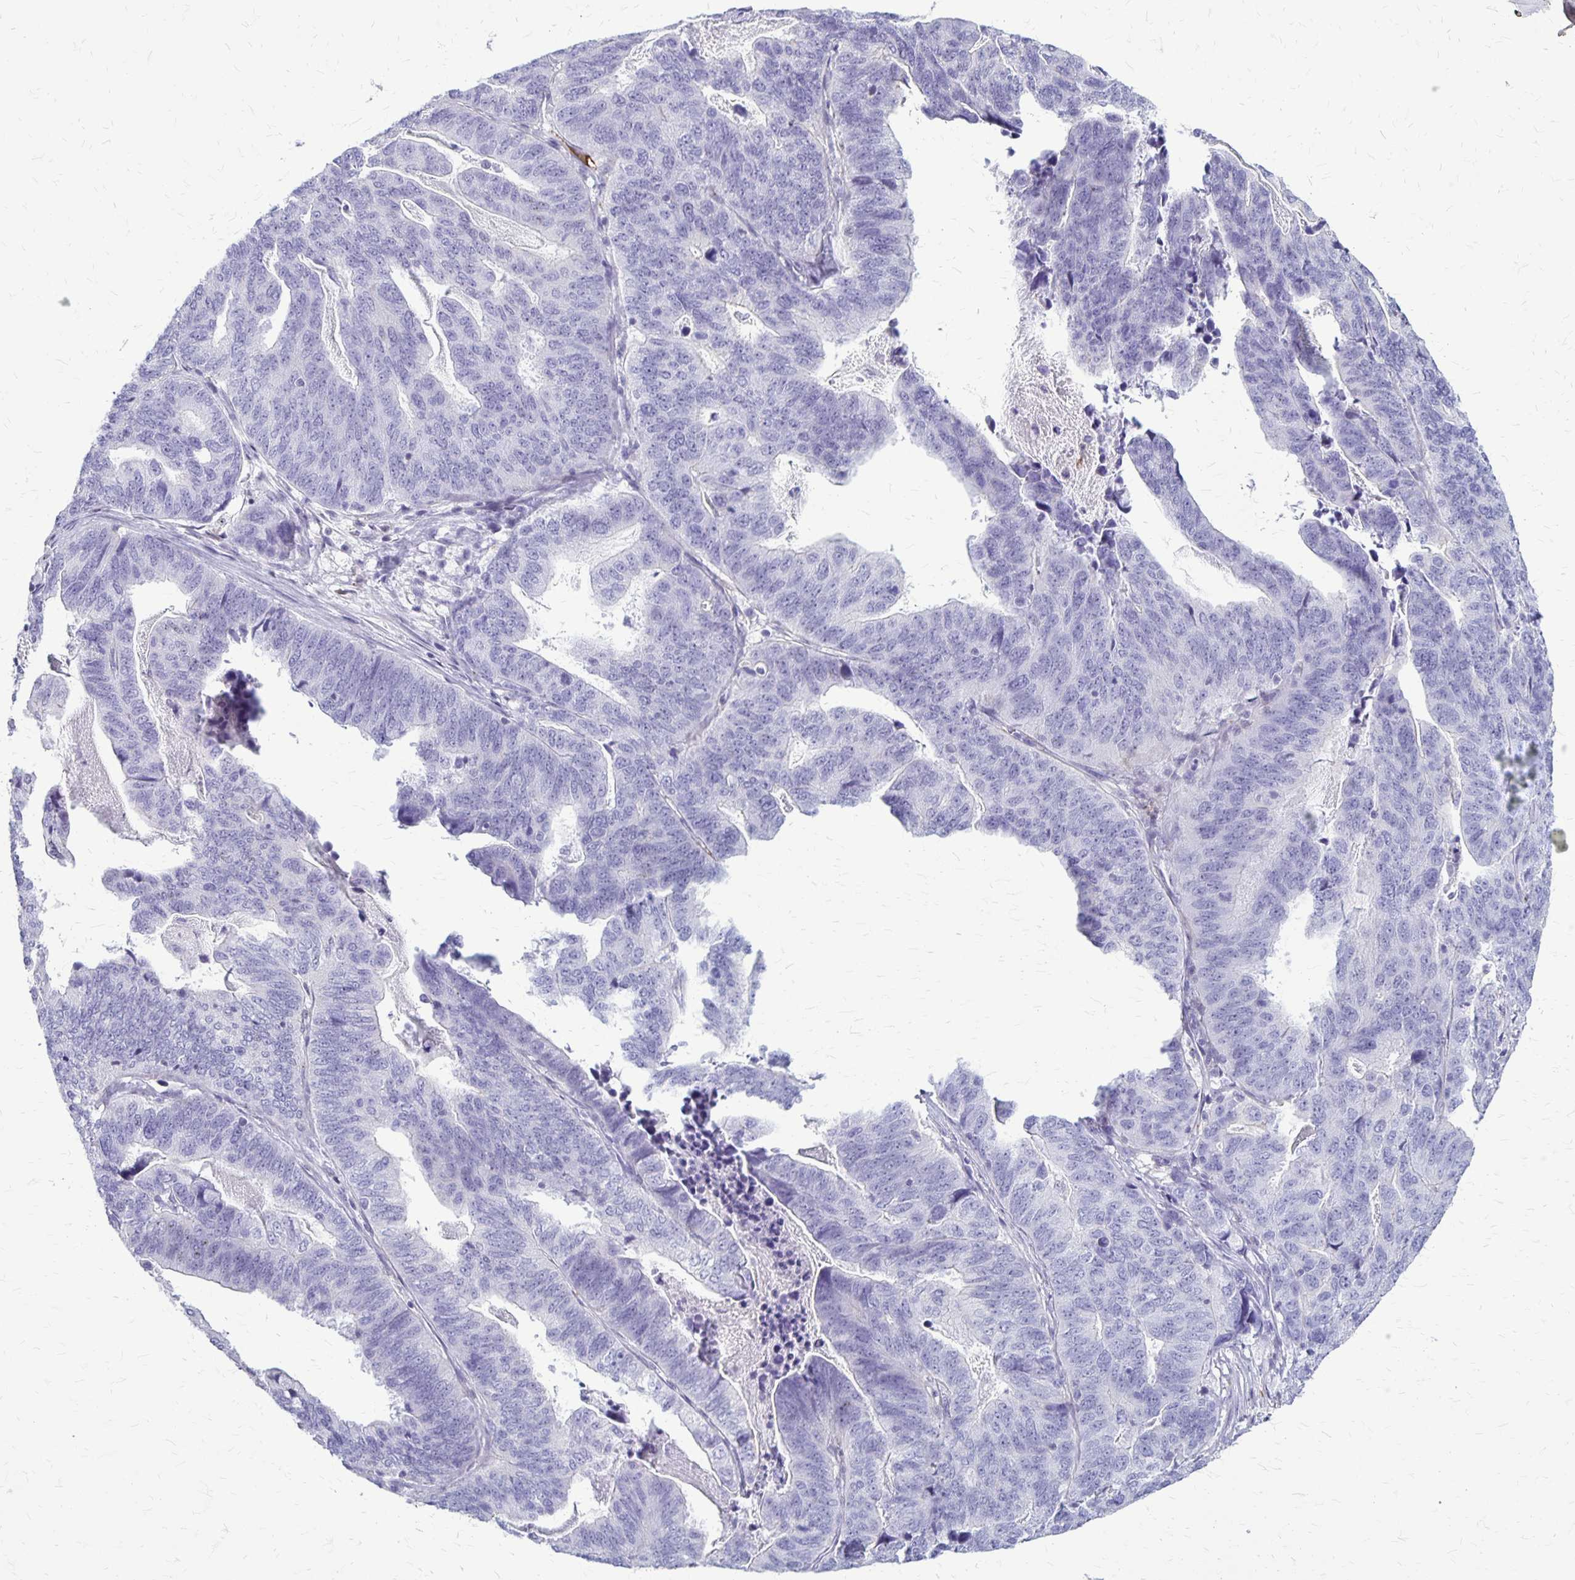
{"staining": {"intensity": "negative", "quantity": "none", "location": "none"}, "tissue": "stomach cancer", "cell_type": "Tumor cells", "image_type": "cancer", "snomed": [{"axis": "morphology", "description": "Adenocarcinoma, NOS"}, {"axis": "topography", "description": "Stomach, upper"}], "caption": "Immunohistochemical staining of stomach adenocarcinoma displays no significant expression in tumor cells.", "gene": "GP9", "patient": {"sex": "female", "age": 67}}